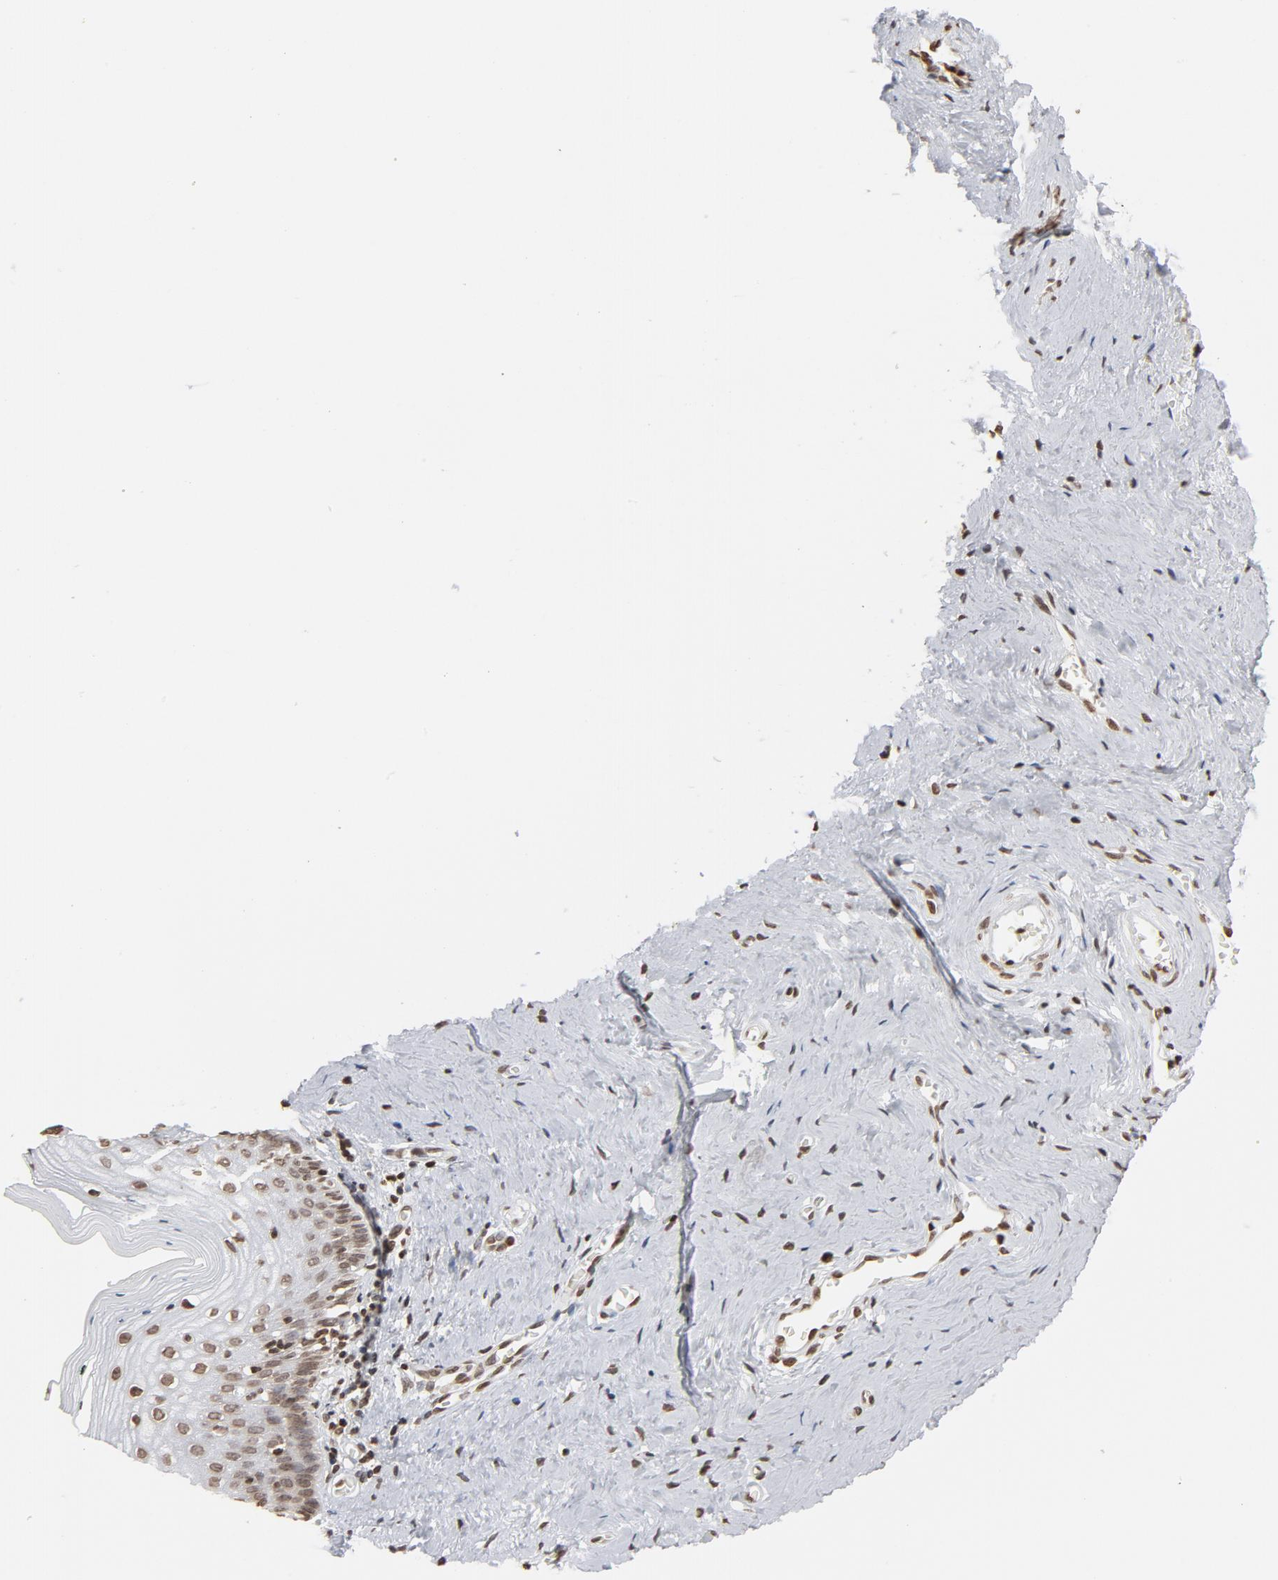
{"staining": {"intensity": "moderate", "quantity": ">75%", "location": "nuclear"}, "tissue": "vagina", "cell_type": "Squamous epithelial cells", "image_type": "normal", "snomed": [{"axis": "morphology", "description": "Normal tissue, NOS"}, {"axis": "topography", "description": "Vagina"}], "caption": "Immunohistochemical staining of normal vagina demonstrates moderate nuclear protein positivity in approximately >75% of squamous epithelial cells.", "gene": "H2AC12", "patient": {"sex": "female", "age": 46}}